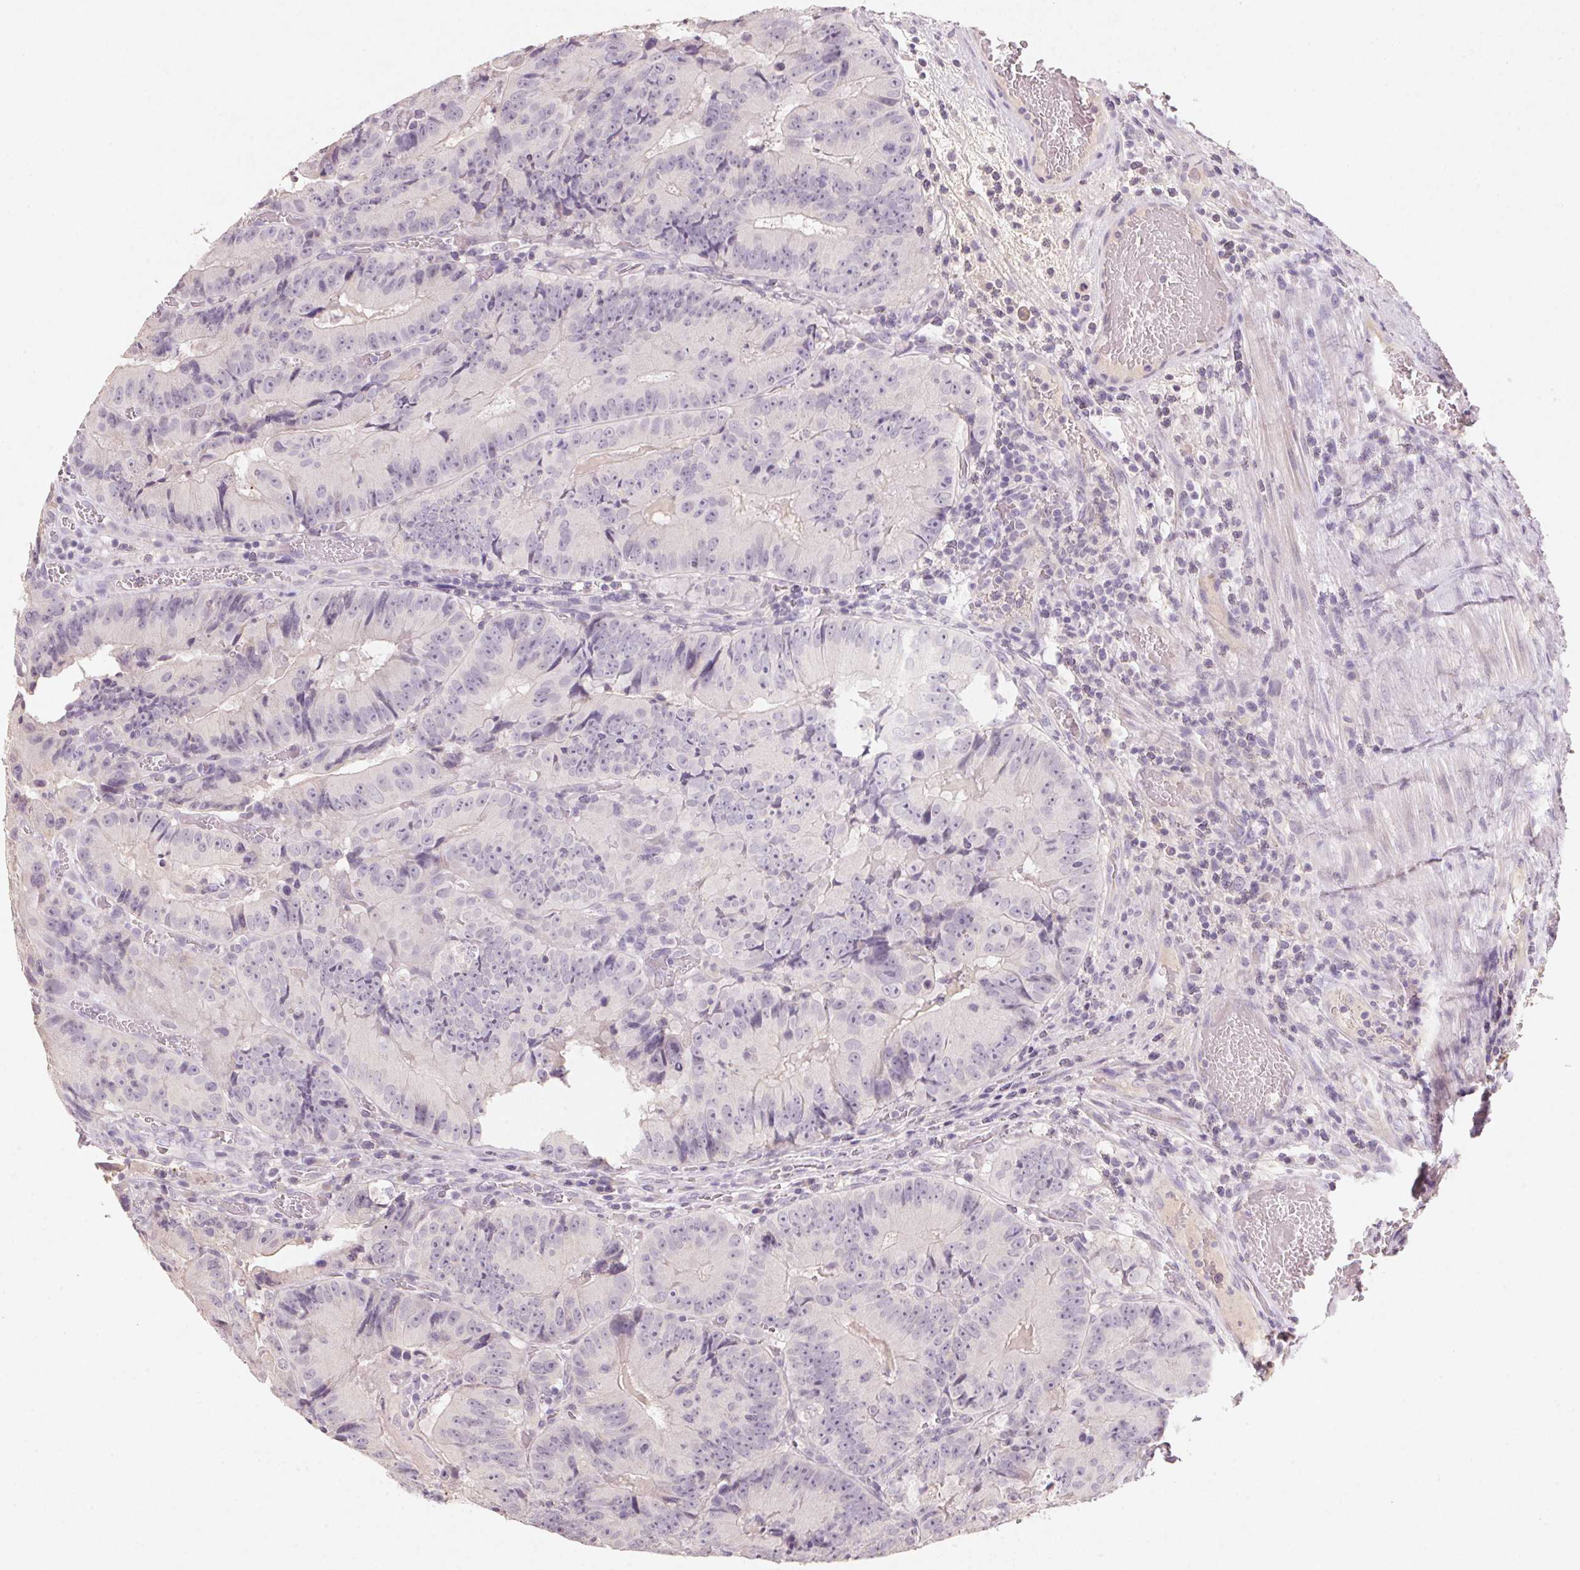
{"staining": {"intensity": "negative", "quantity": "none", "location": "none"}, "tissue": "colorectal cancer", "cell_type": "Tumor cells", "image_type": "cancer", "snomed": [{"axis": "morphology", "description": "Adenocarcinoma, NOS"}, {"axis": "topography", "description": "Colon"}], "caption": "A high-resolution photomicrograph shows immunohistochemistry staining of adenocarcinoma (colorectal), which reveals no significant staining in tumor cells.", "gene": "CXCL5", "patient": {"sex": "female", "age": 86}}